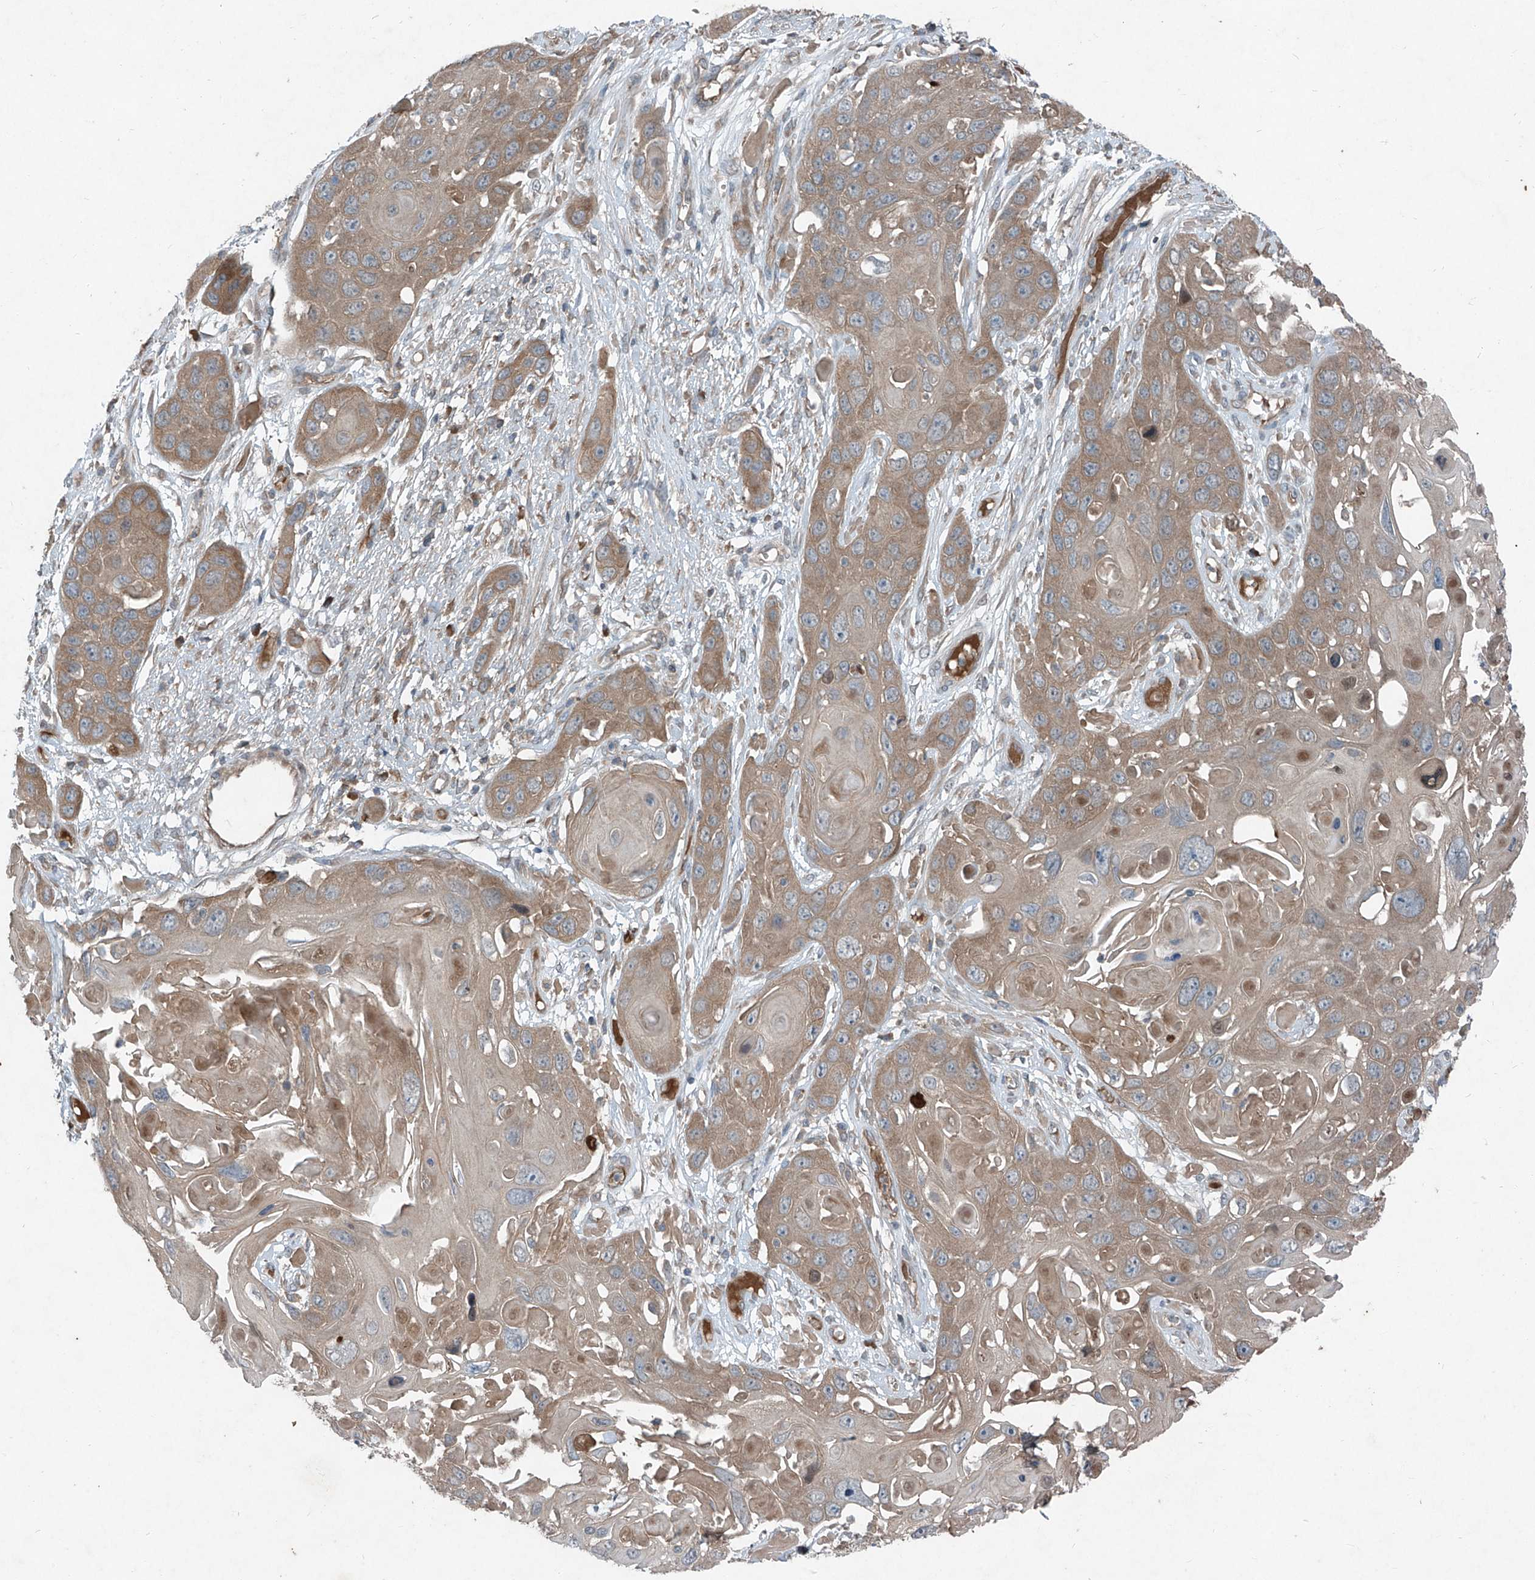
{"staining": {"intensity": "moderate", "quantity": ">75%", "location": "cytoplasmic/membranous"}, "tissue": "skin cancer", "cell_type": "Tumor cells", "image_type": "cancer", "snomed": [{"axis": "morphology", "description": "Squamous cell carcinoma, NOS"}, {"axis": "topography", "description": "Skin"}], "caption": "This image reveals immunohistochemistry staining of squamous cell carcinoma (skin), with medium moderate cytoplasmic/membranous positivity in about >75% of tumor cells.", "gene": "FOXRED2", "patient": {"sex": "male", "age": 55}}